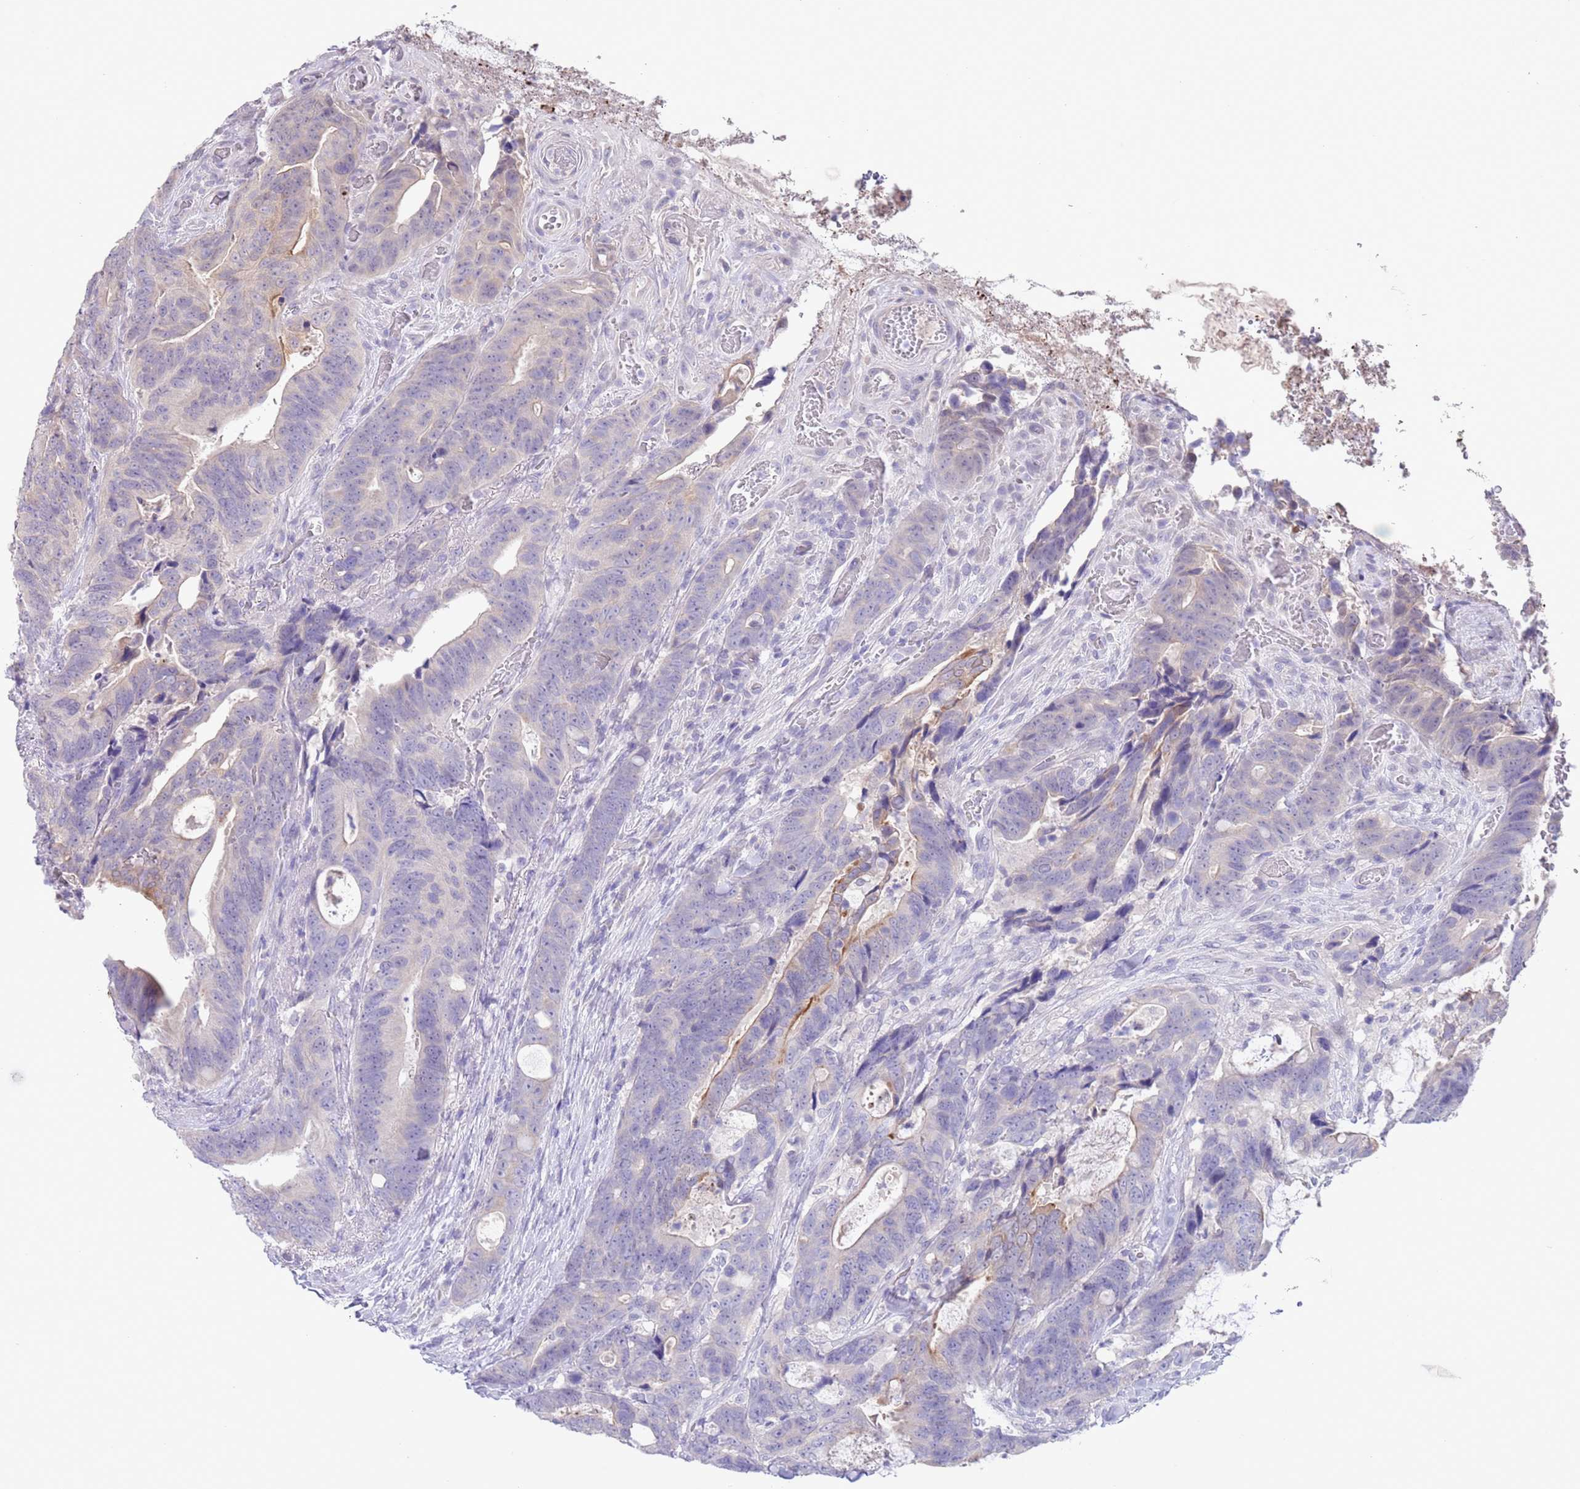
{"staining": {"intensity": "negative", "quantity": "none", "location": "none"}, "tissue": "colorectal cancer", "cell_type": "Tumor cells", "image_type": "cancer", "snomed": [{"axis": "morphology", "description": "Adenocarcinoma, NOS"}, {"axis": "topography", "description": "Colon"}], "caption": "Immunohistochemistry of adenocarcinoma (colorectal) shows no positivity in tumor cells.", "gene": "SPIRE2", "patient": {"sex": "female", "age": 82}}